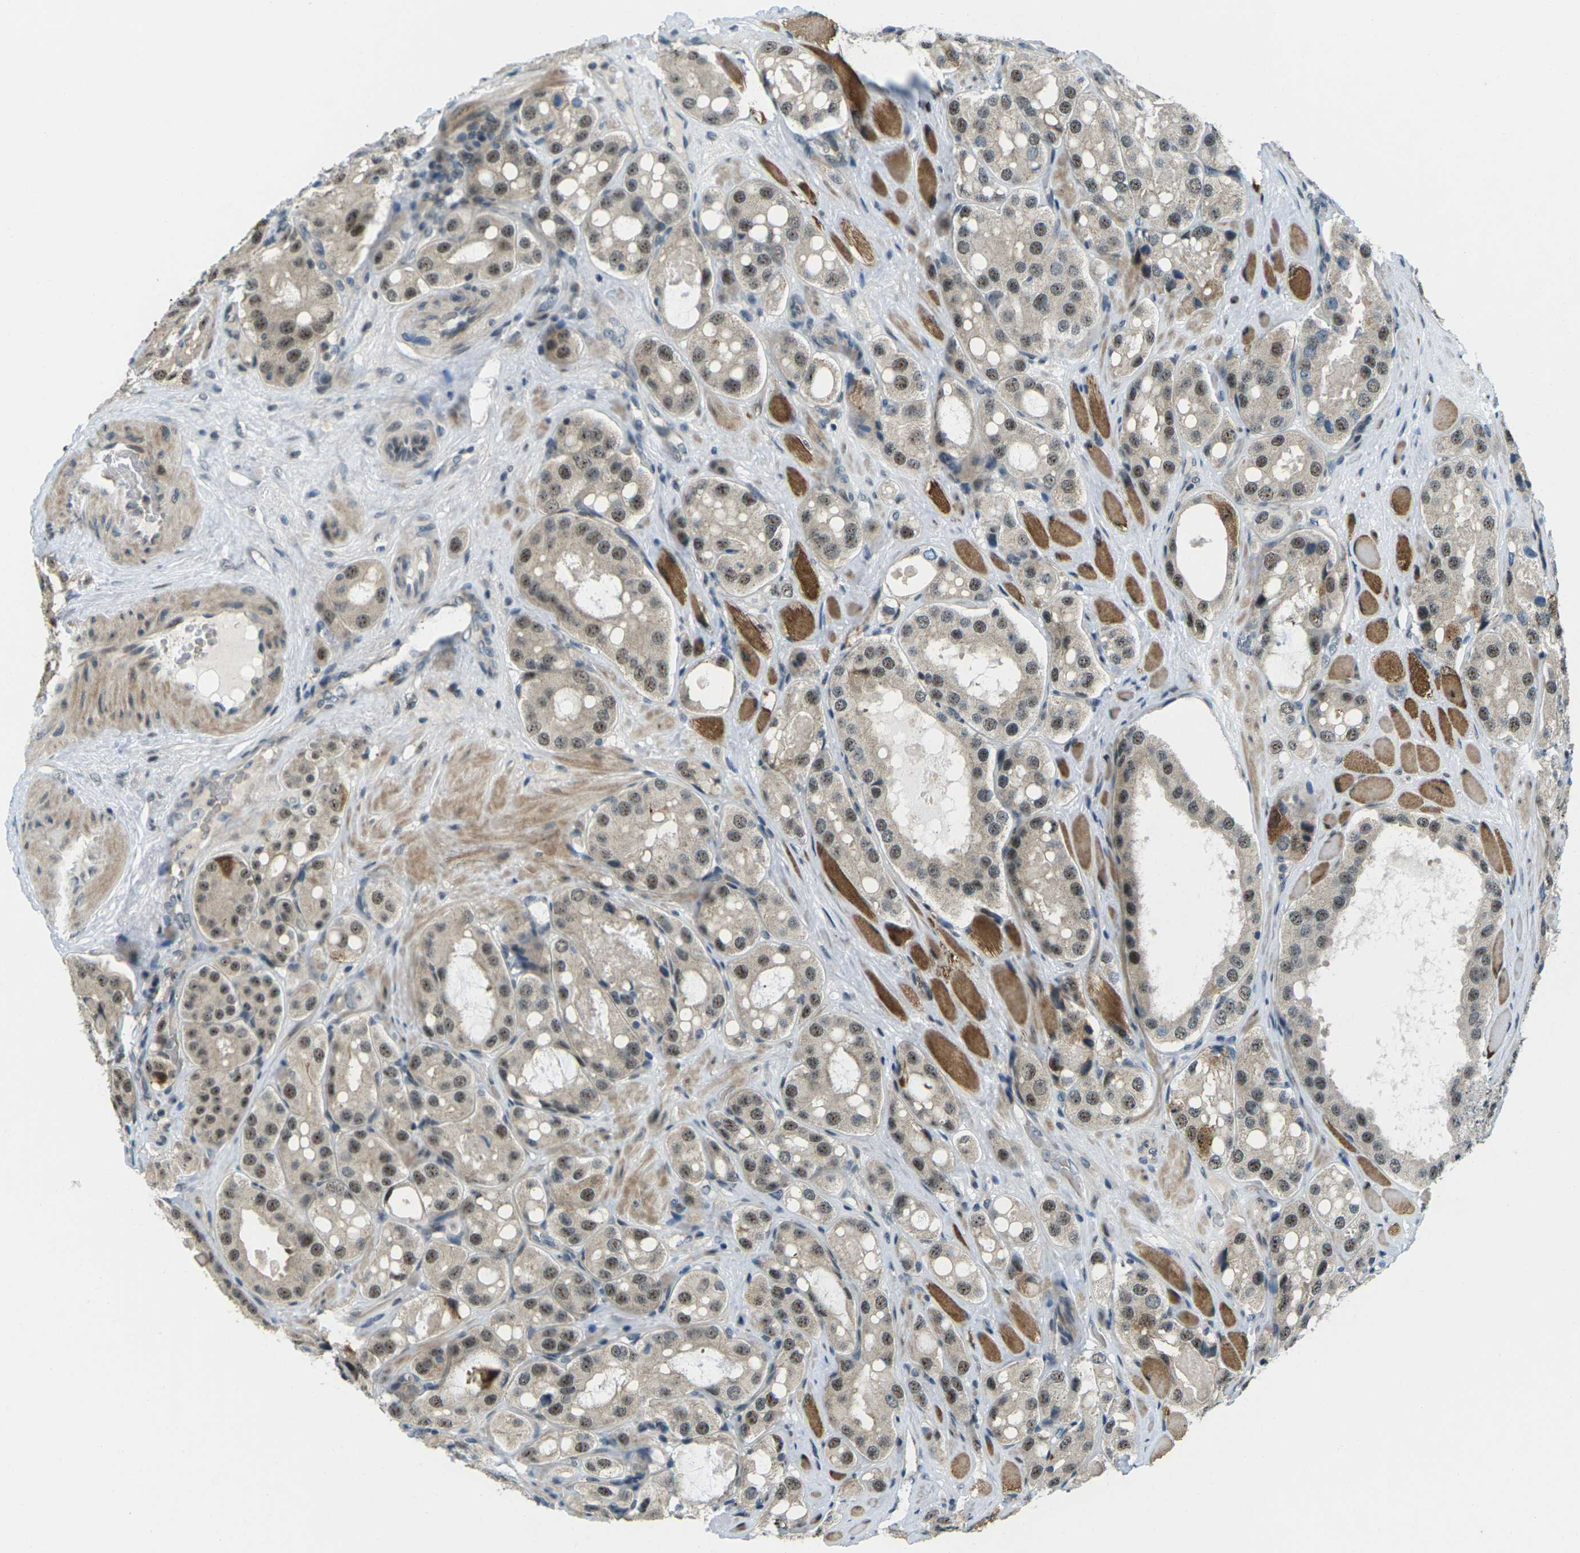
{"staining": {"intensity": "moderate", "quantity": ">75%", "location": "cytoplasmic/membranous,nuclear"}, "tissue": "prostate cancer", "cell_type": "Tumor cells", "image_type": "cancer", "snomed": [{"axis": "morphology", "description": "Adenocarcinoma, High grade"}, {"axis": "topography", "description": "Prostate"}], "caption": "High-grade adenocarcinoma (prostate) tissue exhibits moderate cytoplasmic/membranous and nuclear staining in about >75% of tumor cells, visualized by immunohistochemistry. (IHC, brightfield microscopy, high magnification).", "gene": "UBE2S", "patient": {"sex": "male", "age": 65}}